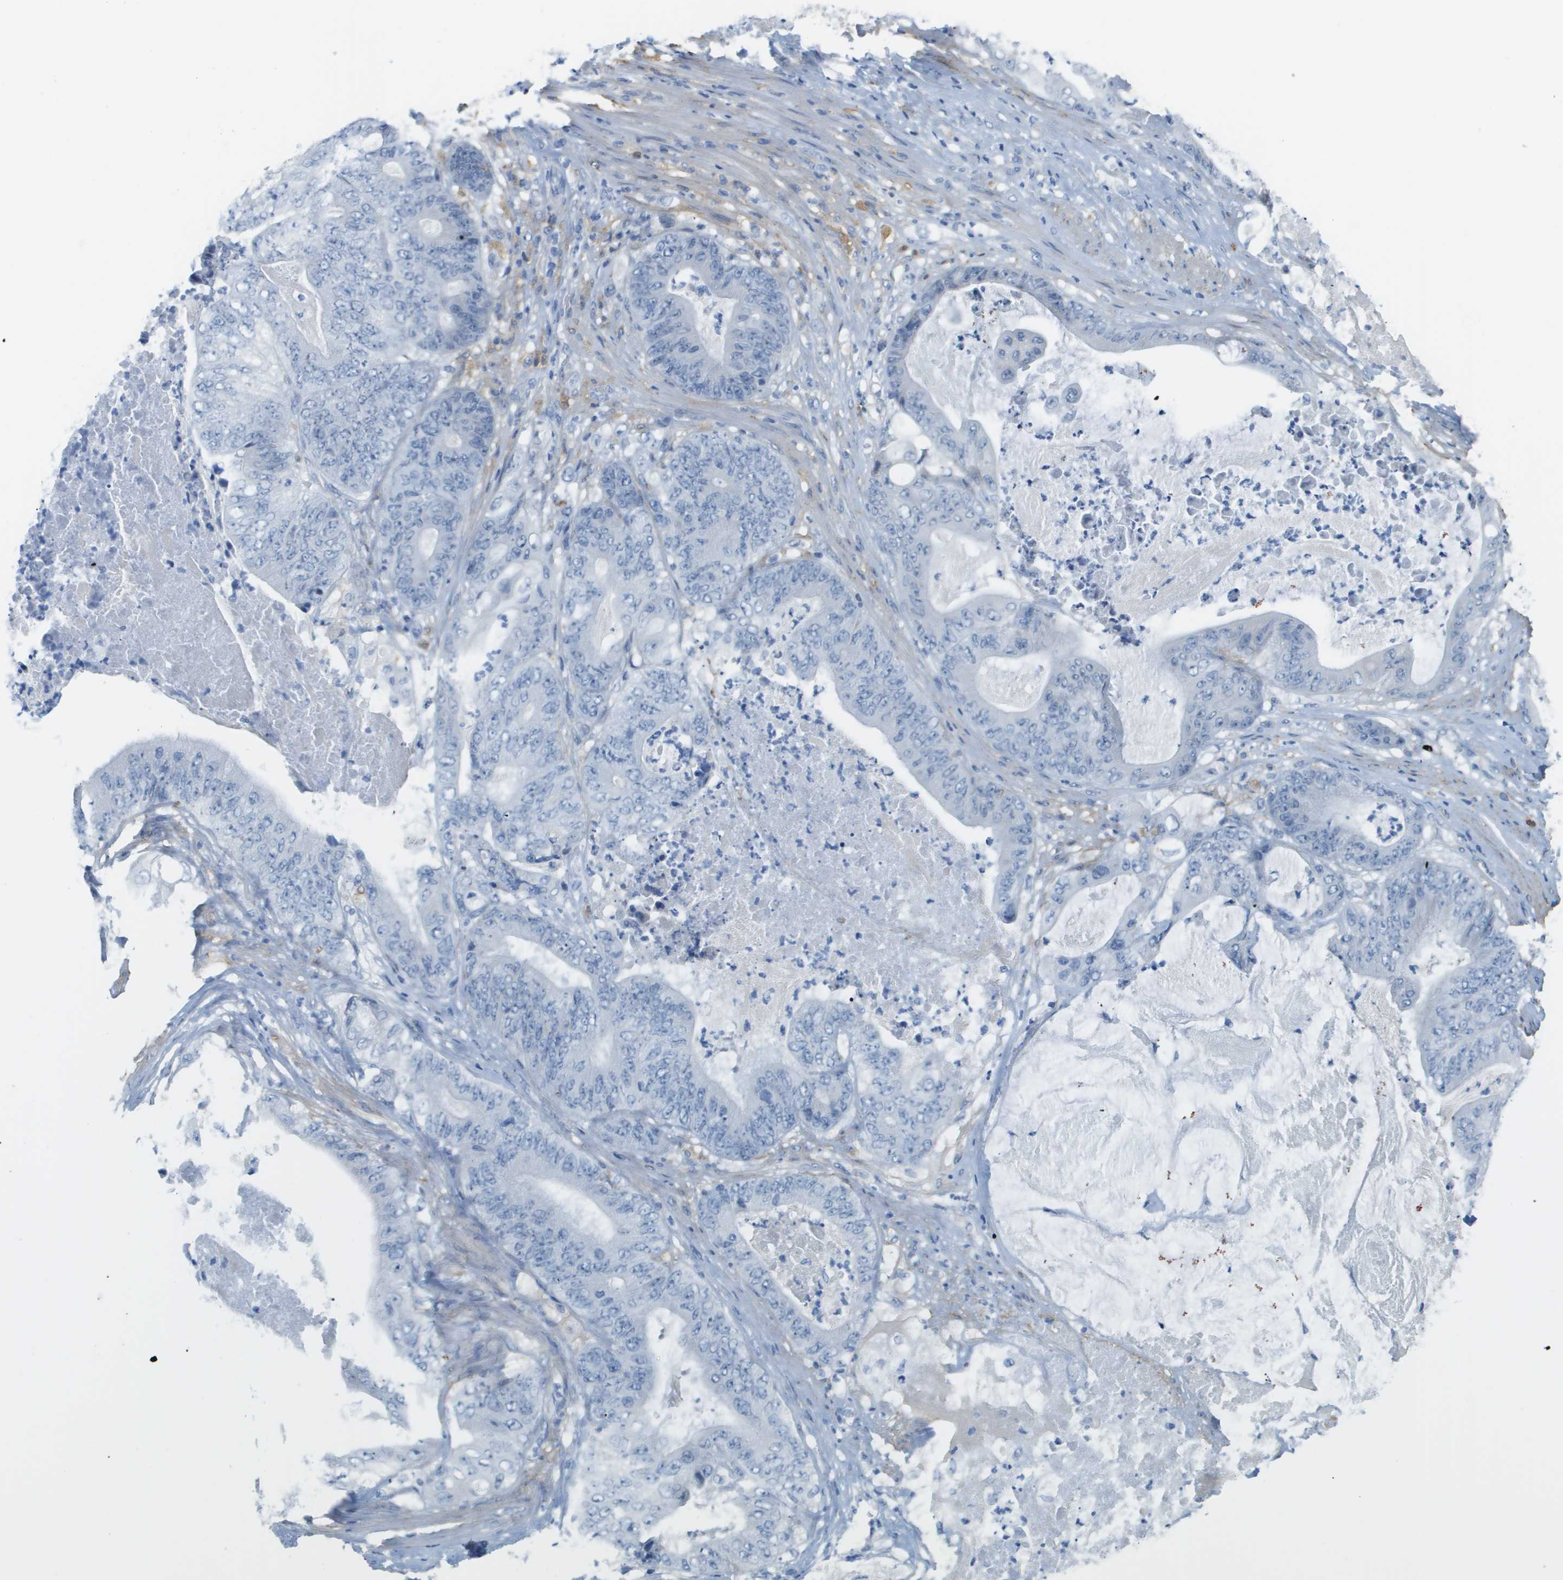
{"staining": {"intensity": "negative", "quantity": "none", "location": "none"}, "tissue": "stomach cancer", "cell_type": "Tumor cells", "image_type": "cancer", "snomed": [{"axis": "morphology", "description": "Adenocarcinoma, NOS"}, {"axis": "topography", "description": "Stomach"}], "caption": "A micrograph of human stomach cancer (adenocarcinoma) is negative for staining in tumor cells. (DAB immunohistochemistry (IHC), high magnification).", "gene": "ZBTB43", "patient": {"sex": "female", "age": 73}}